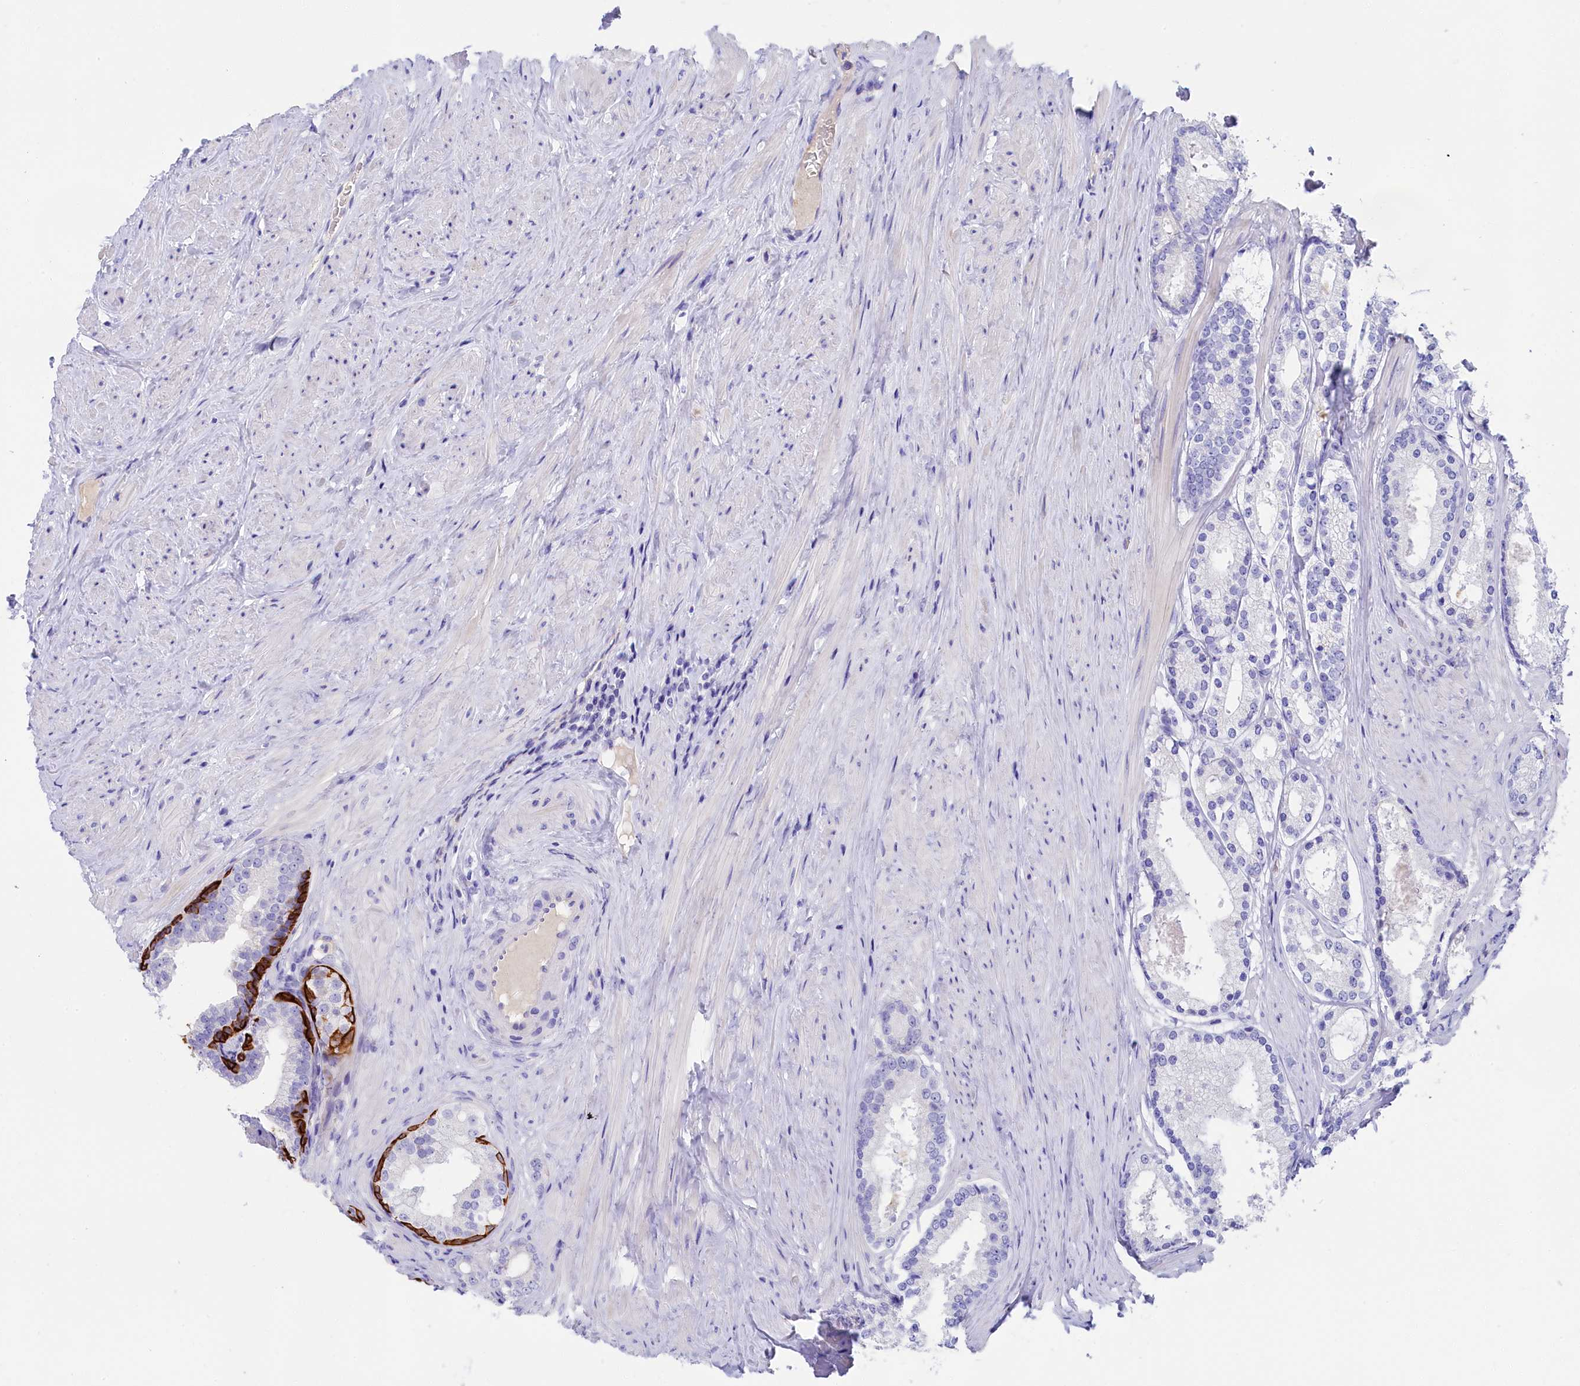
{"staining": {"intensity": "negative", "quantity": "none", "location": "none"}, "tissue": "prostate cancer", "cell_type": "Tumor cells", "image_type": "cancer", "snomed": [{"axis": "morphology", "description": "Adenocarcinoma, Low grade"}, {"axis": "topography", "description": "Prostate"}], "caption": "There is no significant staining in tumor cells of low-grade adenocarcinoma (prostate).", "gene": "SULT2A1", "patient": {"sex": "male", "age": 68}}